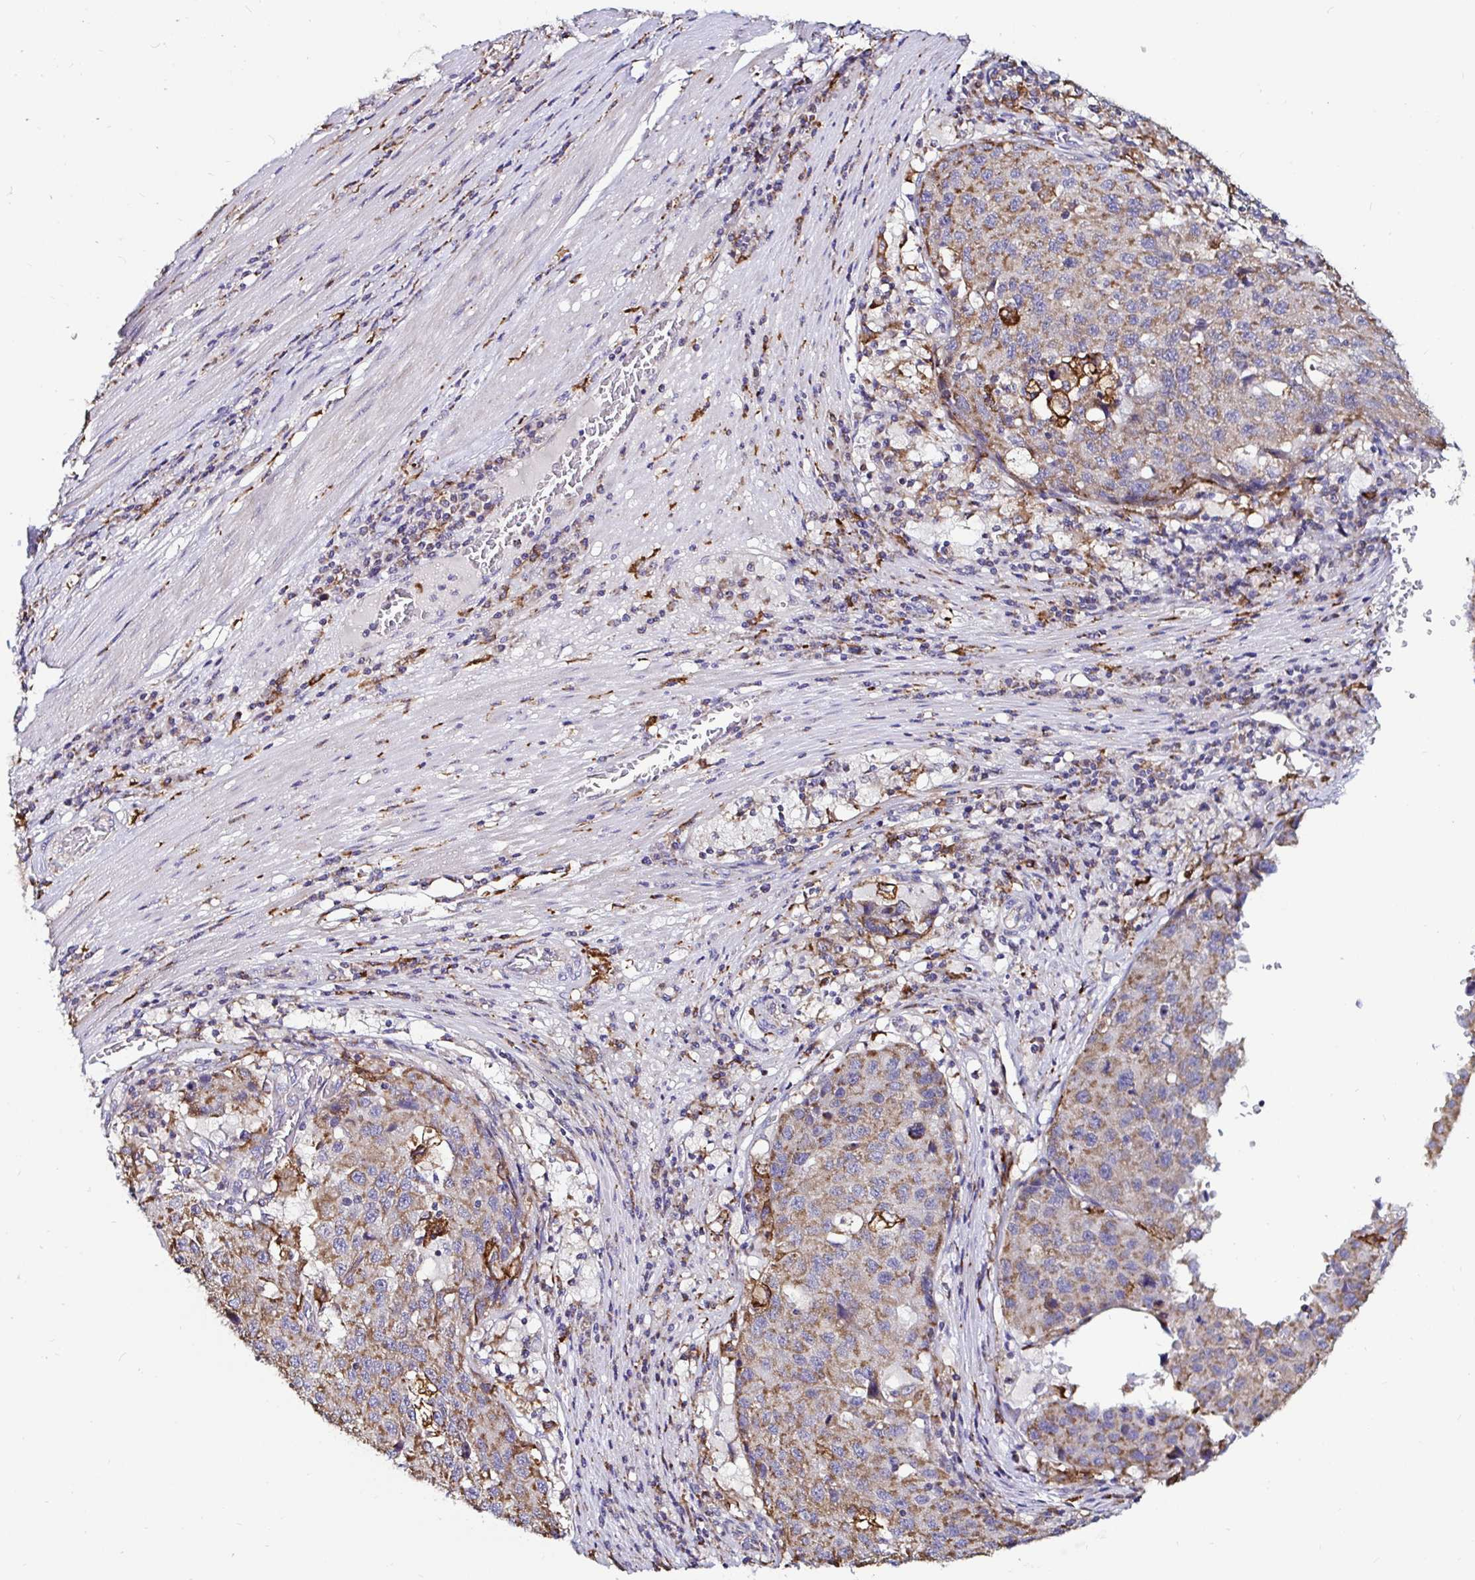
{"staining": {"intensity": "moderate", "quantity": "25%-75%", "location": "cytoplasmic/membranous"}, "tissue": "stomach cancer", "cell_type": "Tumor cells", "image_type": "cancer", "snomed": [{"axis": "morphology", "description": "Adenocarcinoma, NOS"}, {"axis": "topography", "description": "Stomach"}], "caption": "Immunohistochemistry (IHC) micrograph of neoplastic tissue: stomach cancer (adenocarcinoma) stained using IHC demonstrates medium levels of moderate protein expression localized specifically in the cytoplasmic/membranous of tumor cells, appearing as a cytoplasmic/membranous brown color.", "gene": "MSR1", "patient": {"sex": "male", "age": 71}}